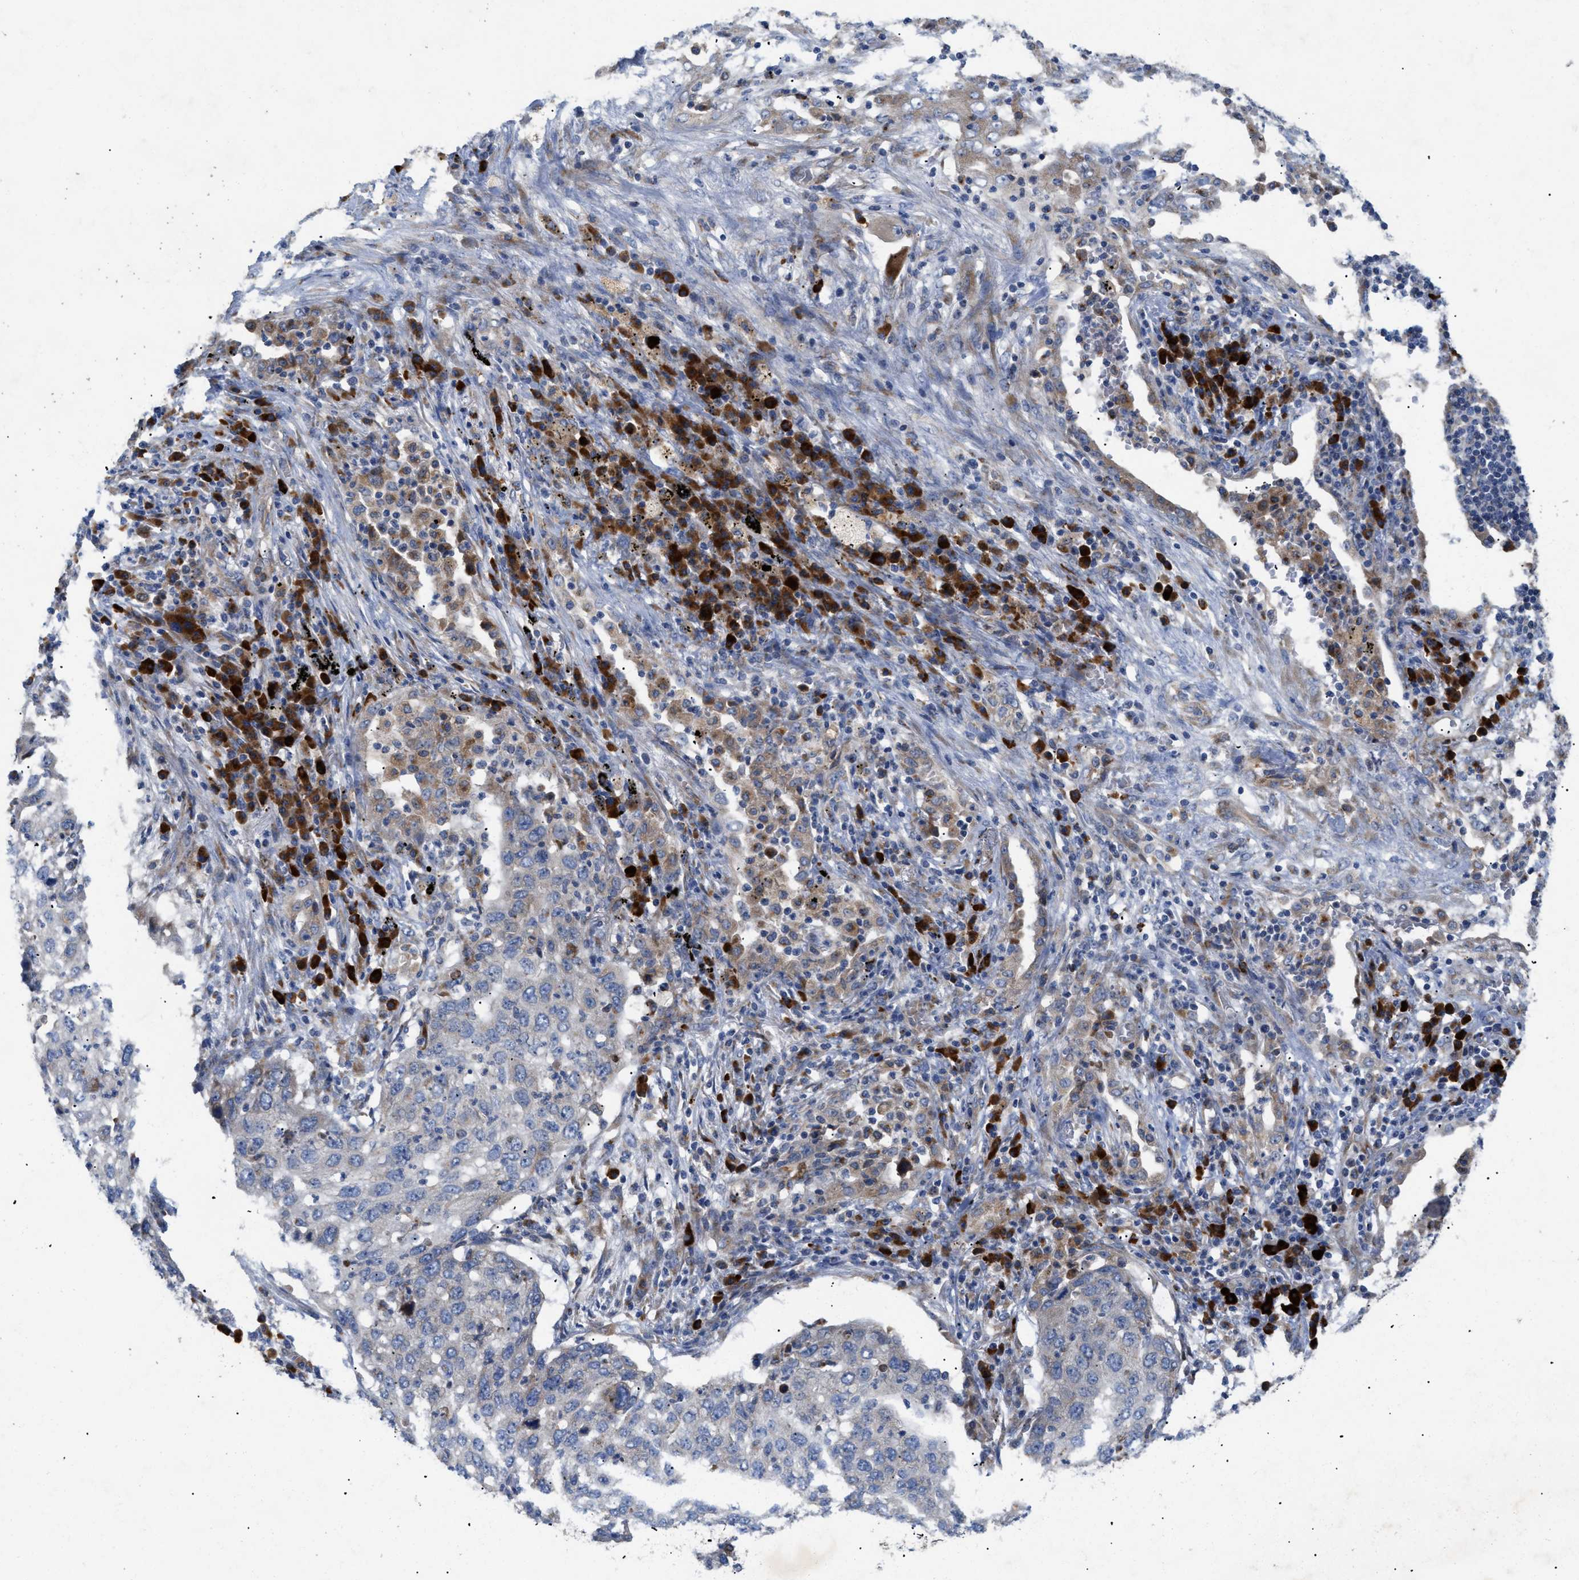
{"staining": {"intensity": "weak", "quantity": "25%-75%", "location": "cytoplasmic/membranous"}, "tissue": "lung cancer", "cell_type": "Tumor cells", "image_type": "cancer", "snomed": [{"axis": "morphology", "description": "Squamous cell carcinoma, NOS"}, {"axis": "topography", "description": "Lung"}], "caption": "Lung cancer (squamous cell carcinoma) tissue reveals weak cytoplasmic/membranous staining in about 25%-75% of tumor cells, visualized by immunohistochemistry.", "gene": "SLC50A1", "patient": {"sex": "female", "age": 63}}